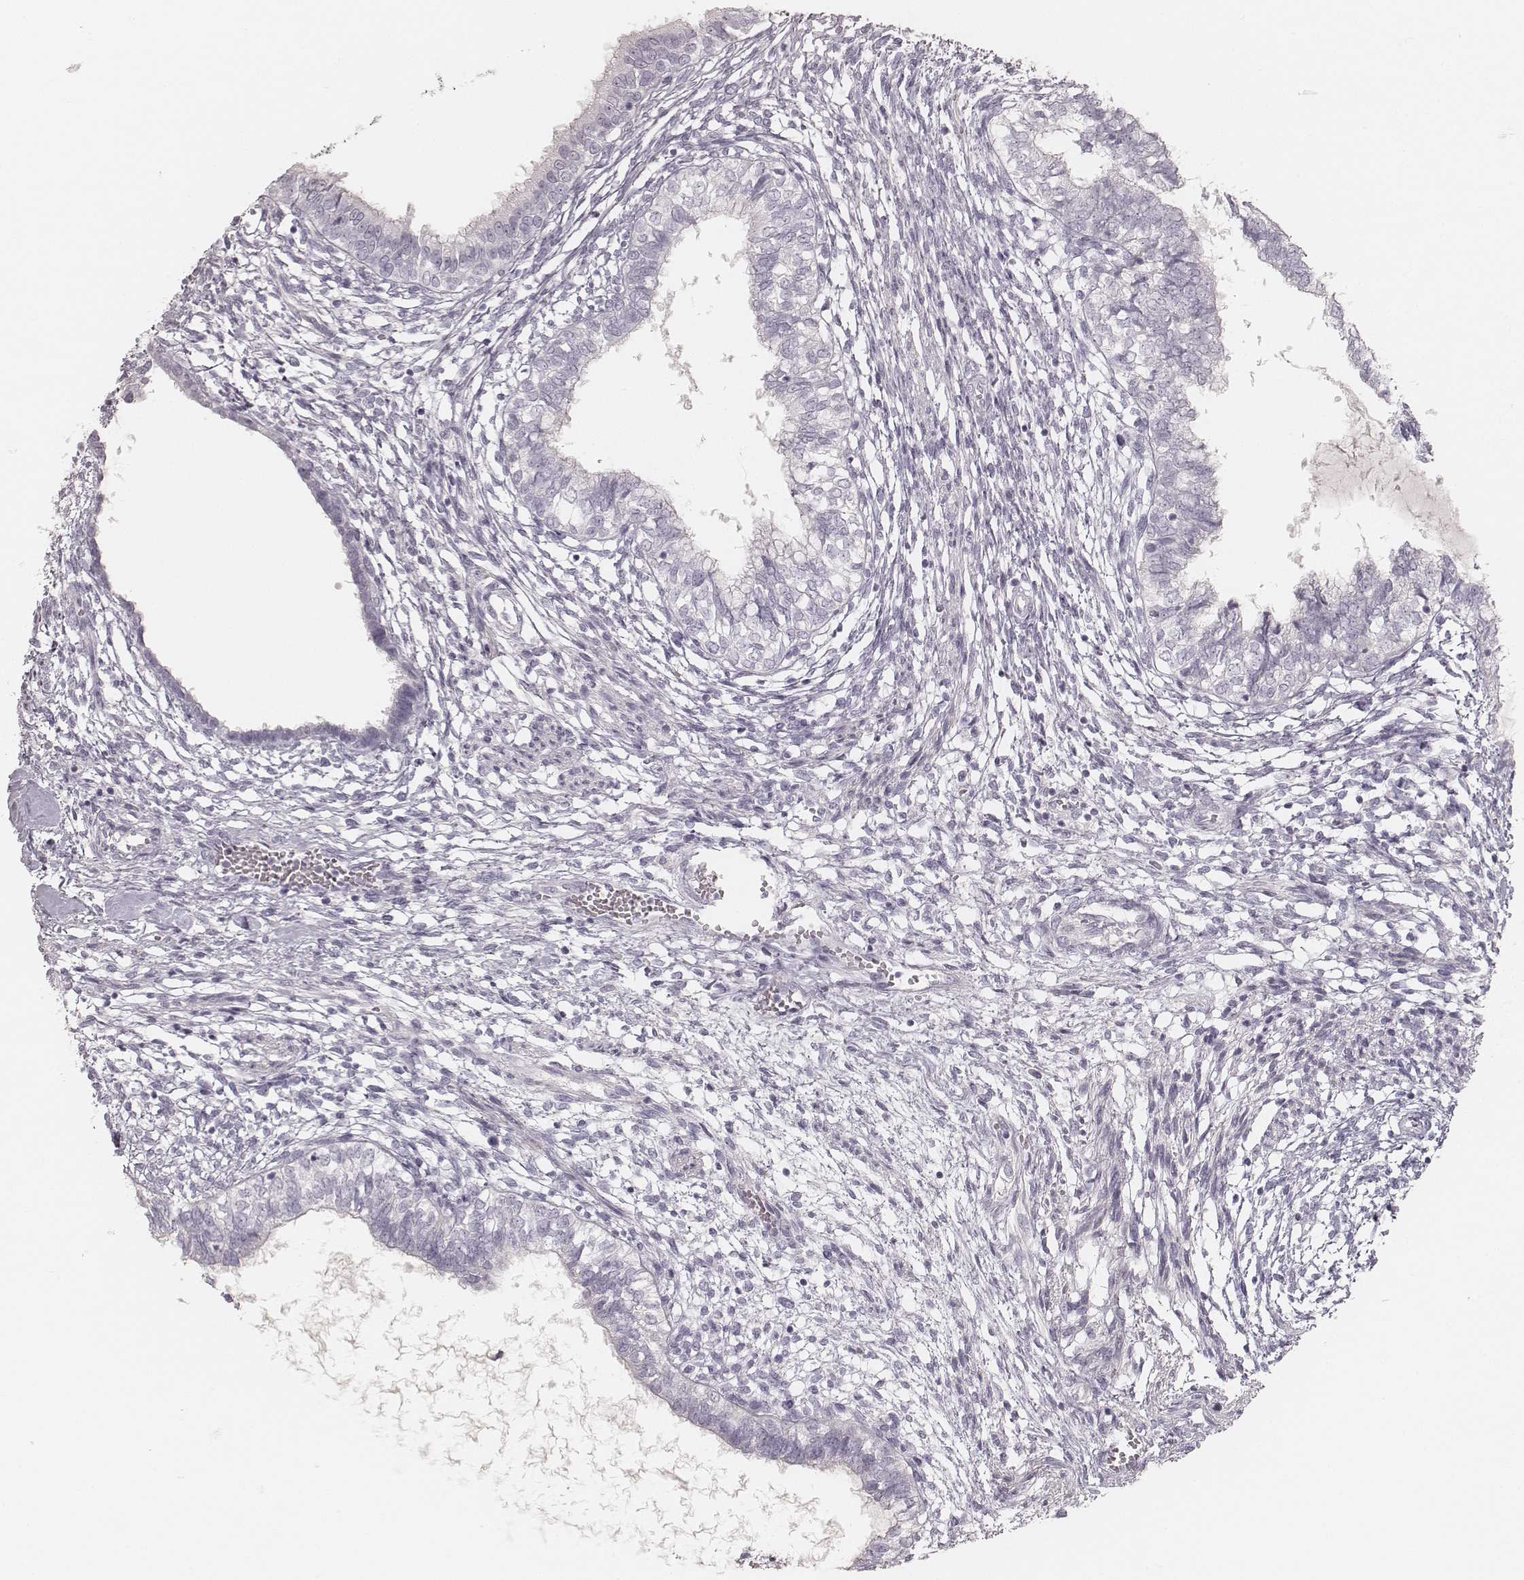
{"staining": {"intensity": "negative", "quantity": "none", "location": "none"}, "tissue": "testis cancer", "cell_type": "Tumor cells", "image_type": "cancer", "snomed": [{"axis": "morphology", "description": "Carcinoma, Embryonal, NOS"}, {"axis": "topography", "description": "Testis"}], "caption": "A high-resolution photomicrograph shows immunohistochemistry staining of embryonal carcinoma (testis), which displays no significant expression in tumor cells. (Stains: DAB immunohistochemistry (IHC) with hematoxylin counter stain, Microscopy: brightfield microscopy at high magnification).", "gene": "KRT31", "patient": {"sex": "male", "age": 37}}